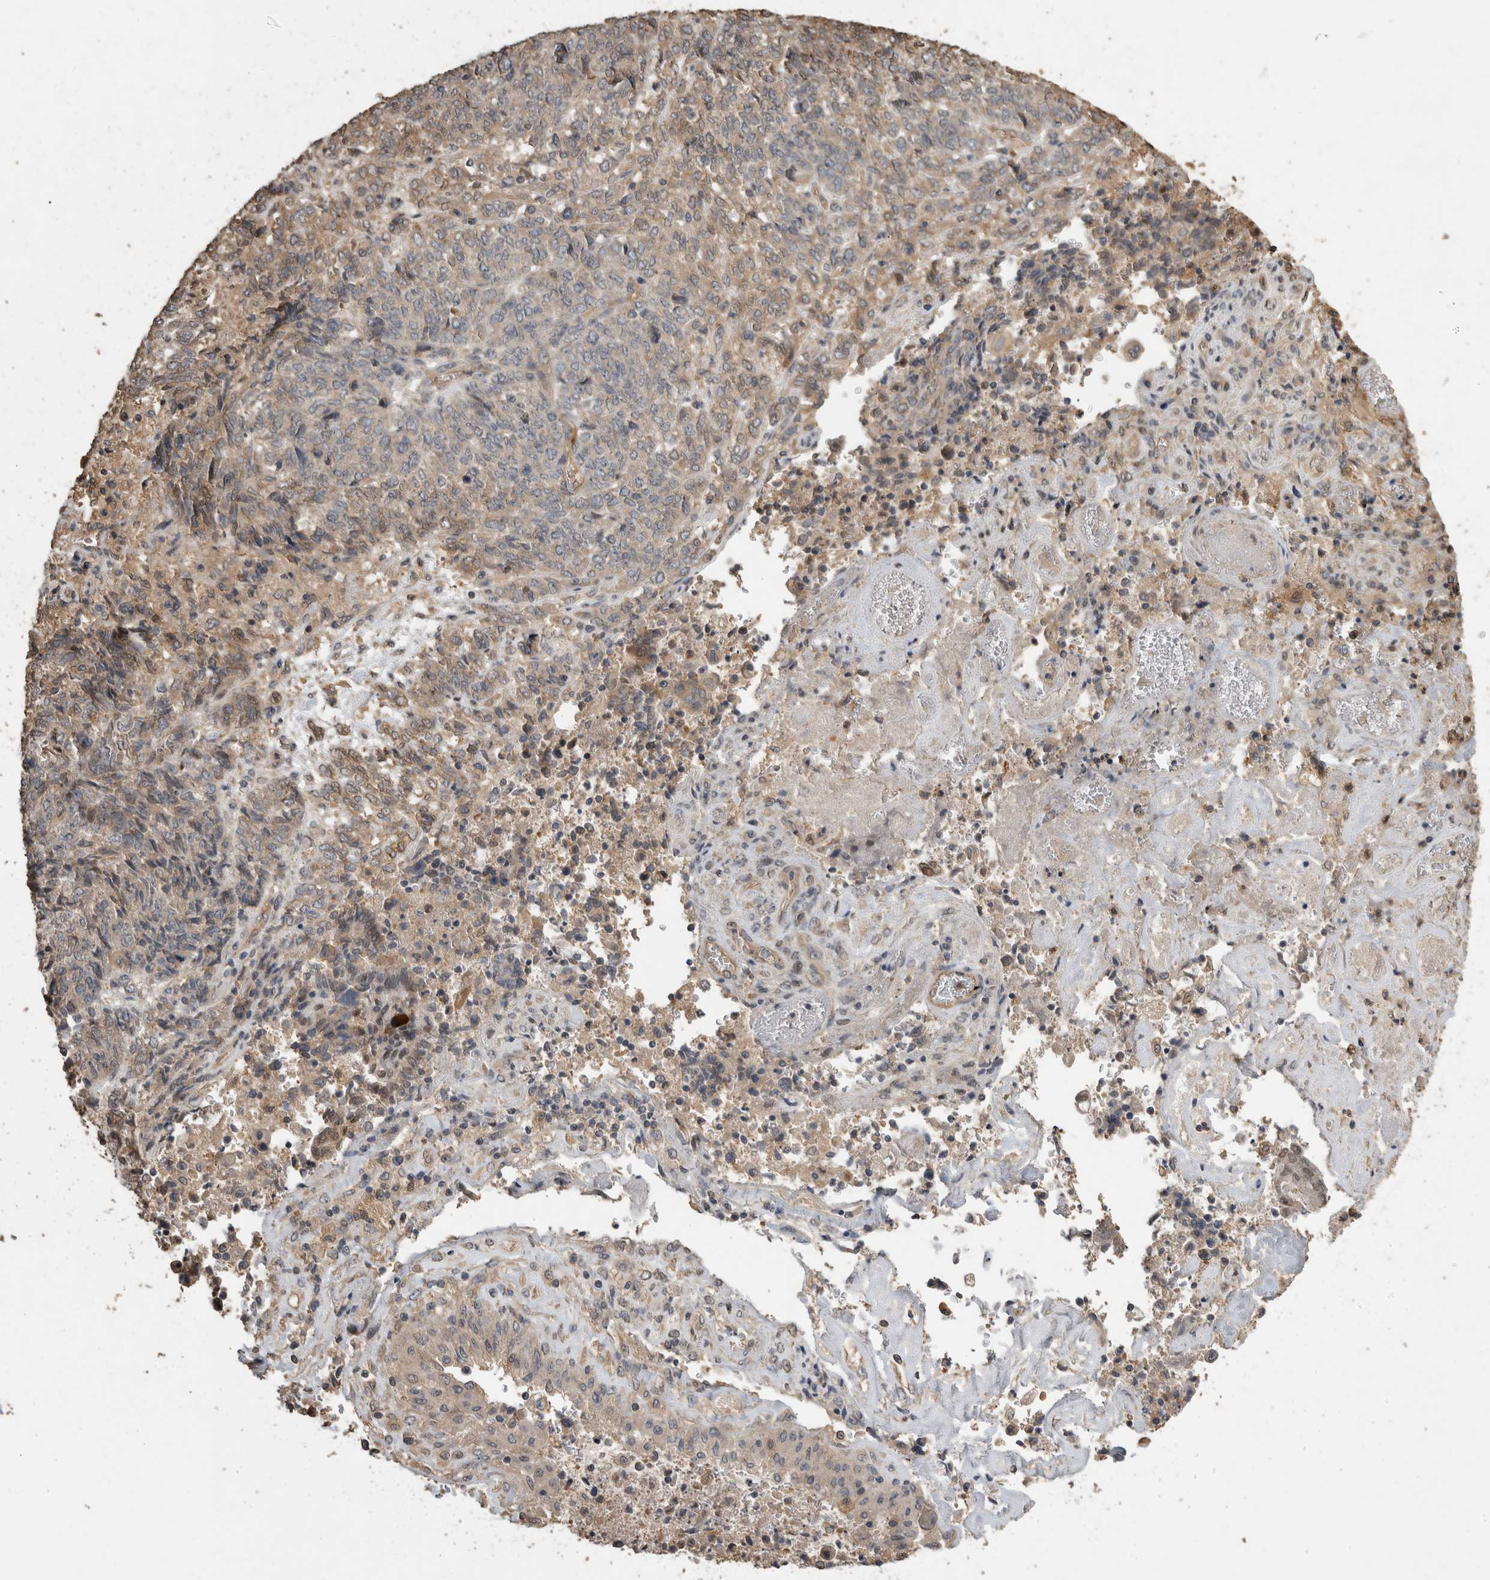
{"staining": {"intensity": "weak", "quantity": "<25%", "location": "cytoplasmic/membranous"}, "tissue": "endometrial cancer", "cell_type": "Tumor cells", "image_type": "cancer", "snomed": [{"axis": "morphology", "description": "Adenocarcinoma, NOS"}, {"axis": "topography", "description": "Endometrium"}], "caption": "IHC image of neoplastic tissue: endometrial cancer (adenocarcinoma) stained with DAB (3,3'-diaminobenzidine) demonstrates no significant protein expression in tumor cells.", "gene": "RHPN1", "patient": {"sex": "female", "age": 80}}